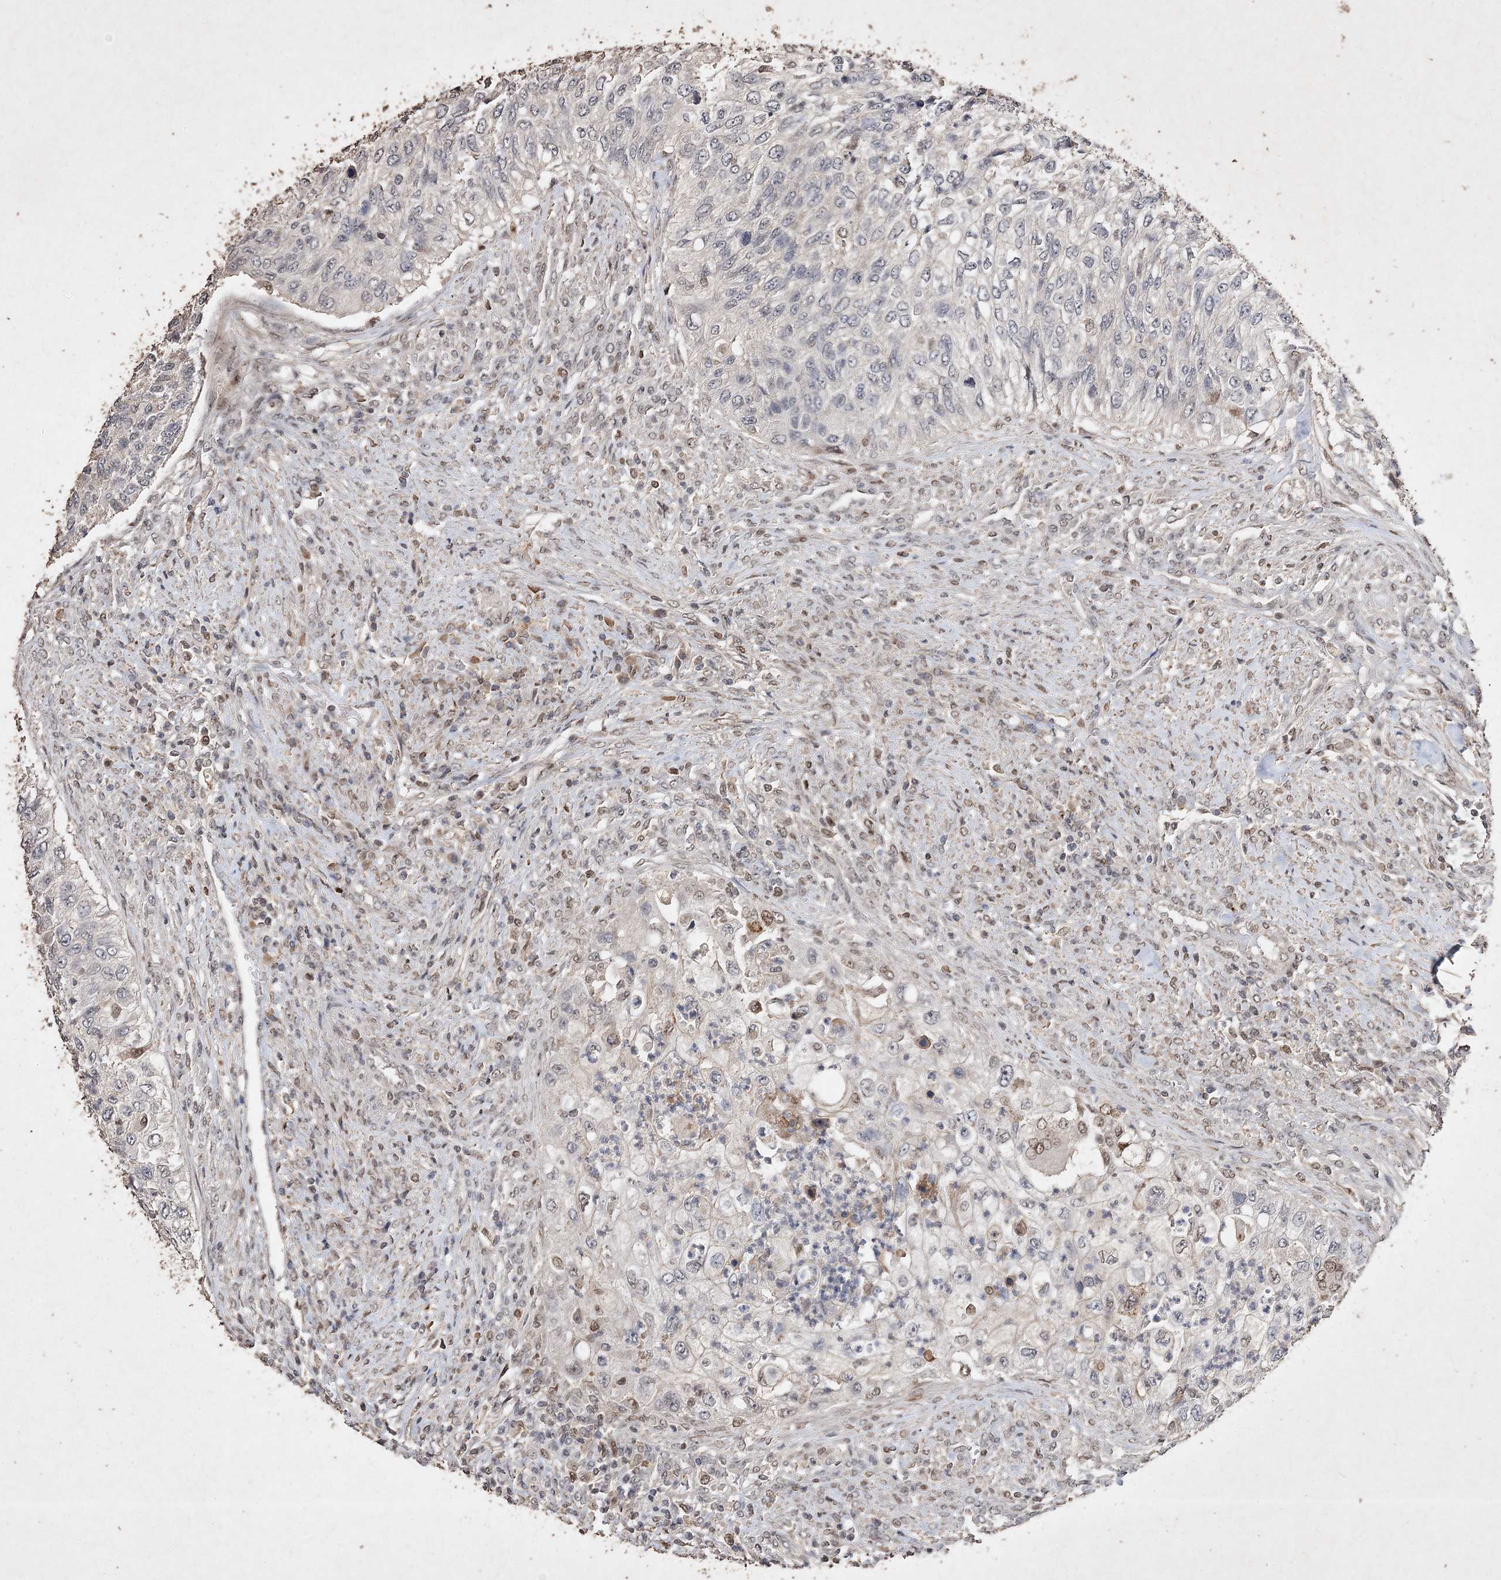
{"staining": {"intensity": "weak", "quantity": "<25%", "location": "nuclear"}, "tissue": "urothelial cancer", "cell_type": "Tumor cells", "image_type": "cancer", "snomed": [{"axis": "morphology", "description": "Urothelial carcinoma, High grade"}, {"axis": "topography", "description": "Urinary bladder"}], "caption": "Tumor cells are negative for protein expression in human high-grade urothelial carcinoma. The staining was performed using DAB (3,3'-diaminobenzidine) to visualize the protein expression in brown, while the nuclei were stained in blue with hematoxylin (Magnification: 20x).", "gene": "C3orf38", "patient": {"sex": "female", "age": 60}}